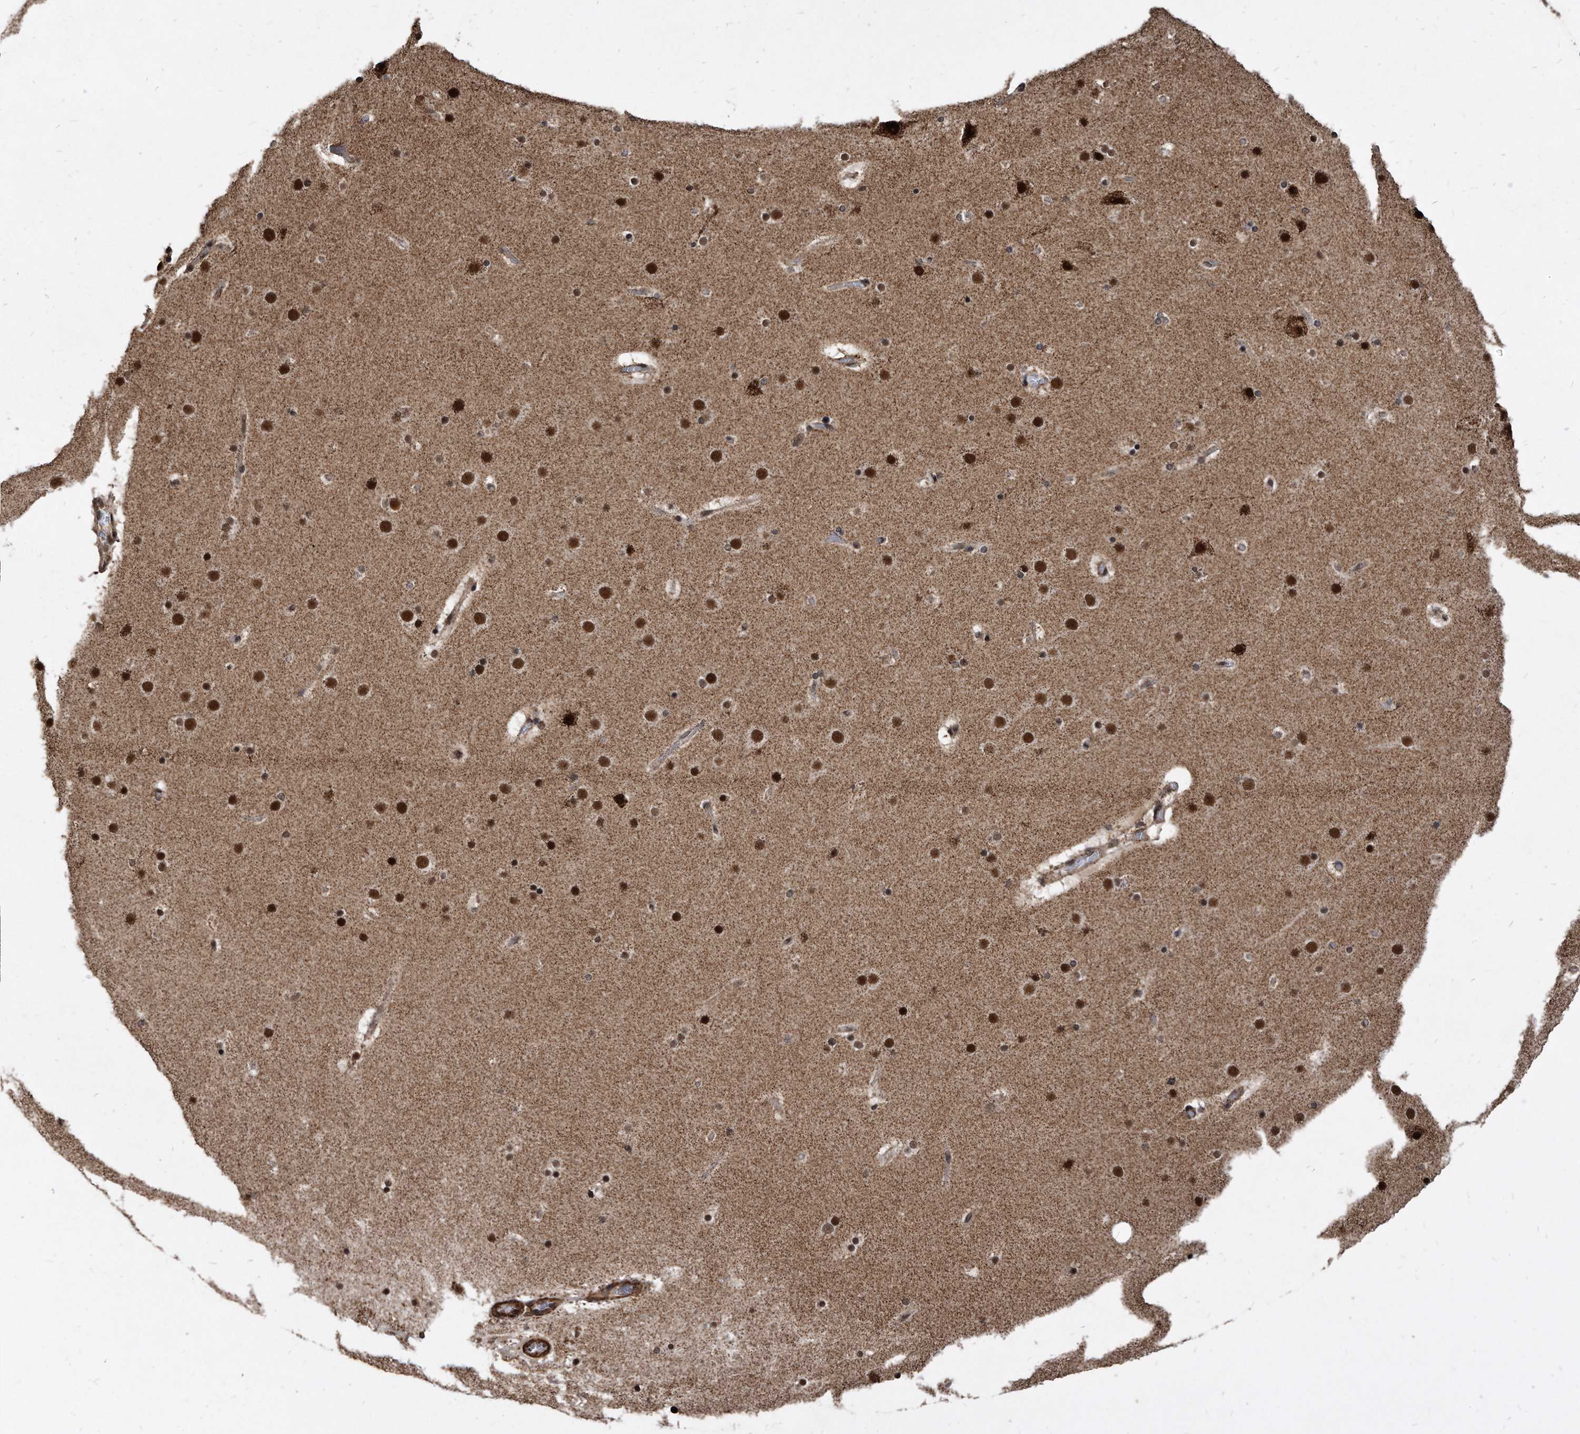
{"staining": {"intensity": "moderate", "quantity": ">75%", "location": "cytoplasmic/membranous,nuclear"}, "tissue": "cerebral cortex", "cell_type": "Endothelial cells", "image_type": "normal", "snomed": [{"axis": "morphology", "description": "Normal tissue, NOS"}, {"axis": "topography", "description": "Cerebral cortex"}], "caption": "Immunohistochemistry staining of benign cerebral cortex, which exhibits medium levels of moderate cytoplasmic/membranous,nuclear positivity in approximately >75% of endothelial cells indicating moderate cytoplasmic/membranous,nuclear protein staining. The staining was performed using DAB (3,3'-diaminobenzidine) (brown) for protein detection and nuclei were counterstained in hematoxylin (blue).", "gene": "DUSP22", "patient": {"sex": "male", "age": 57}}